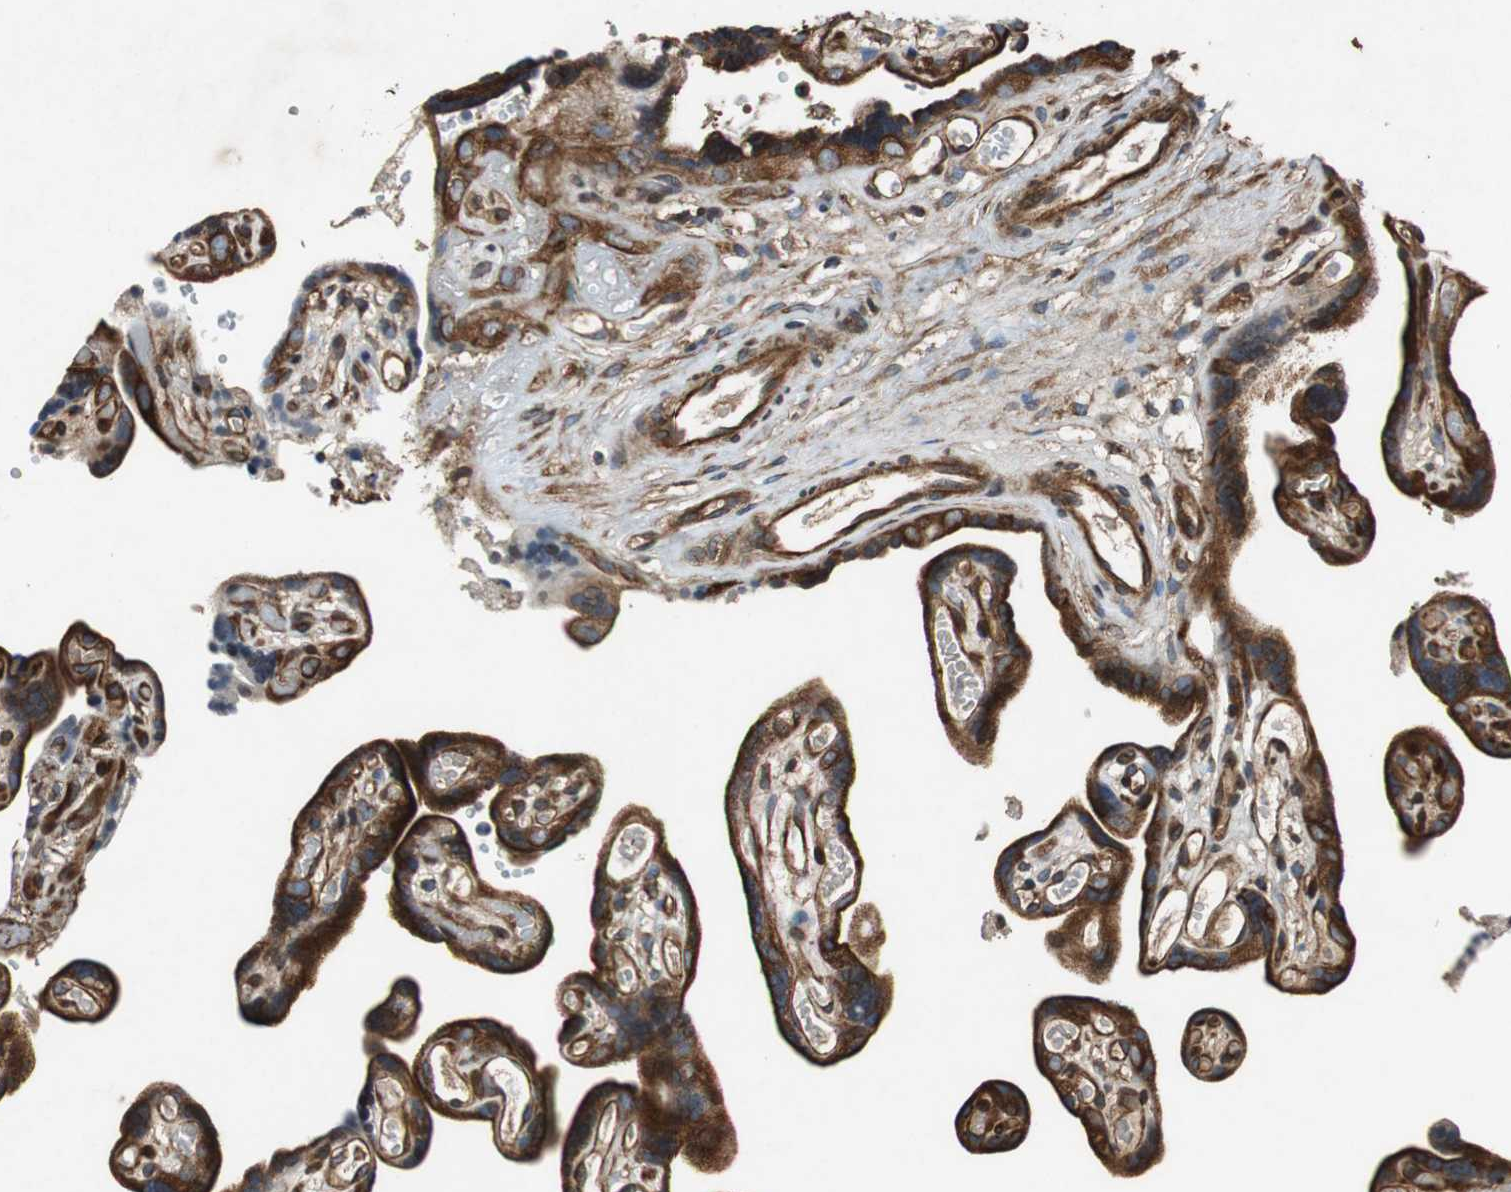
{"staining": {"intensity": "strong", "quantity": ">75%", "location": "cytoplasmic/membranous"}, "tissue": "placenta", "cell_type": "Decidual cells", "image_type": "normal", "snomed": [{"axis": "morphology", "description": "Normal tissue, NOS"}, {"axis": "topography", "description": "Placenta"}], "caption": "Immunohistochemical staining of benign human placenta exhibits high levels of strong cytoplasmic/membranous staining in about >75% of decidual cells.", "gene": "TUBA4A", "patient": {"sex": "female", "age": 30}}